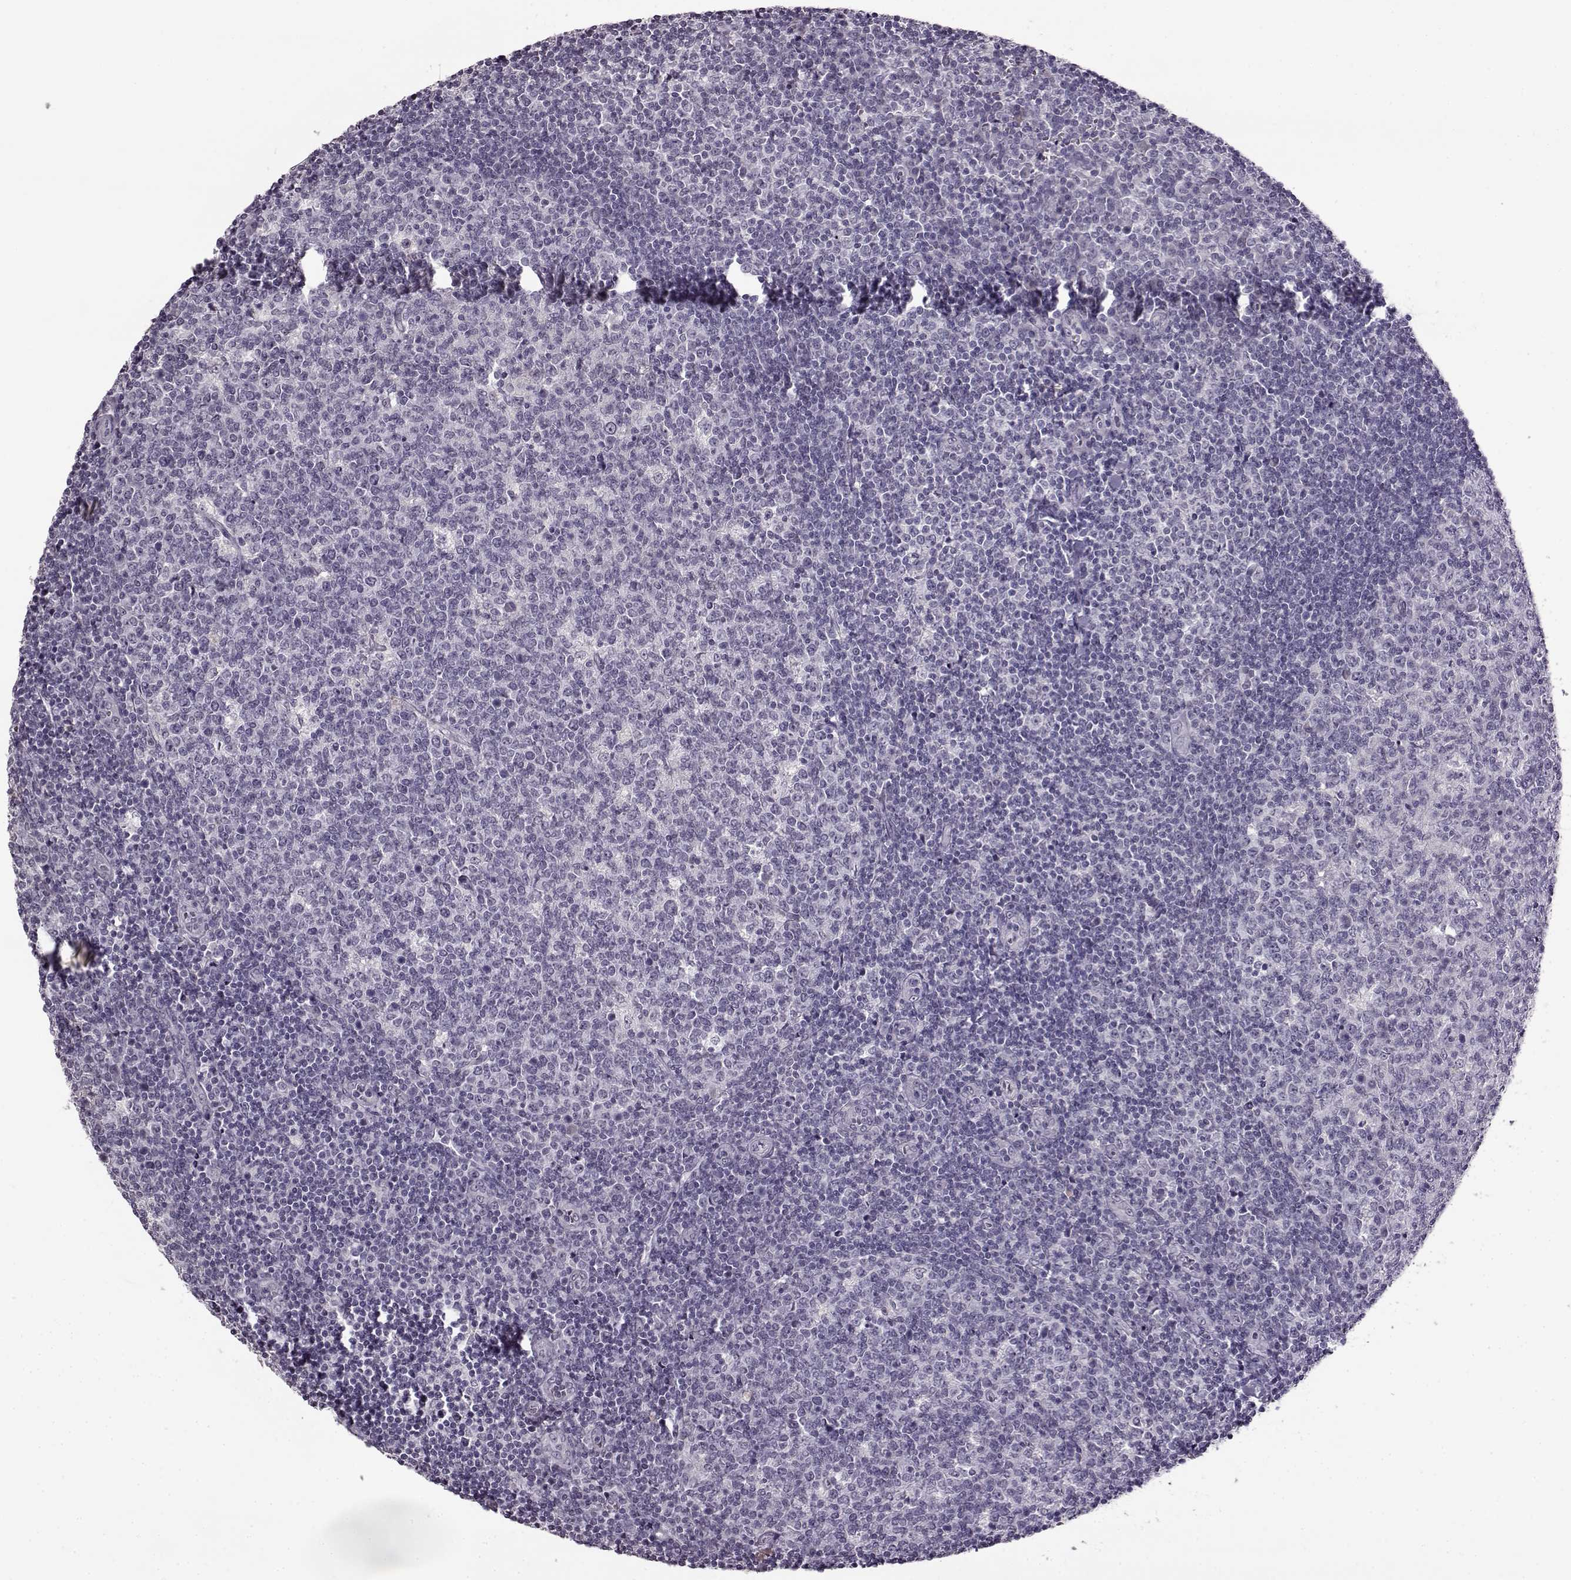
{"staining": {"intensity": "negative", "quantity": "none", "location": "none"}, "tissue": "tonsil", "cell_type": "Germinal center cells", "image_type": "normal", "snomed": [{"axis": "morphology", "description": "Normal tissue, NOS"}, {"axis": "topography", "description": "Tonsil"}], "caption": "Histopathology image shows no significant protein expression in germinal center cells of unremarkable tonsil.", "gene": "FSHB", "patient": {"sex": "female", "age": 13}}